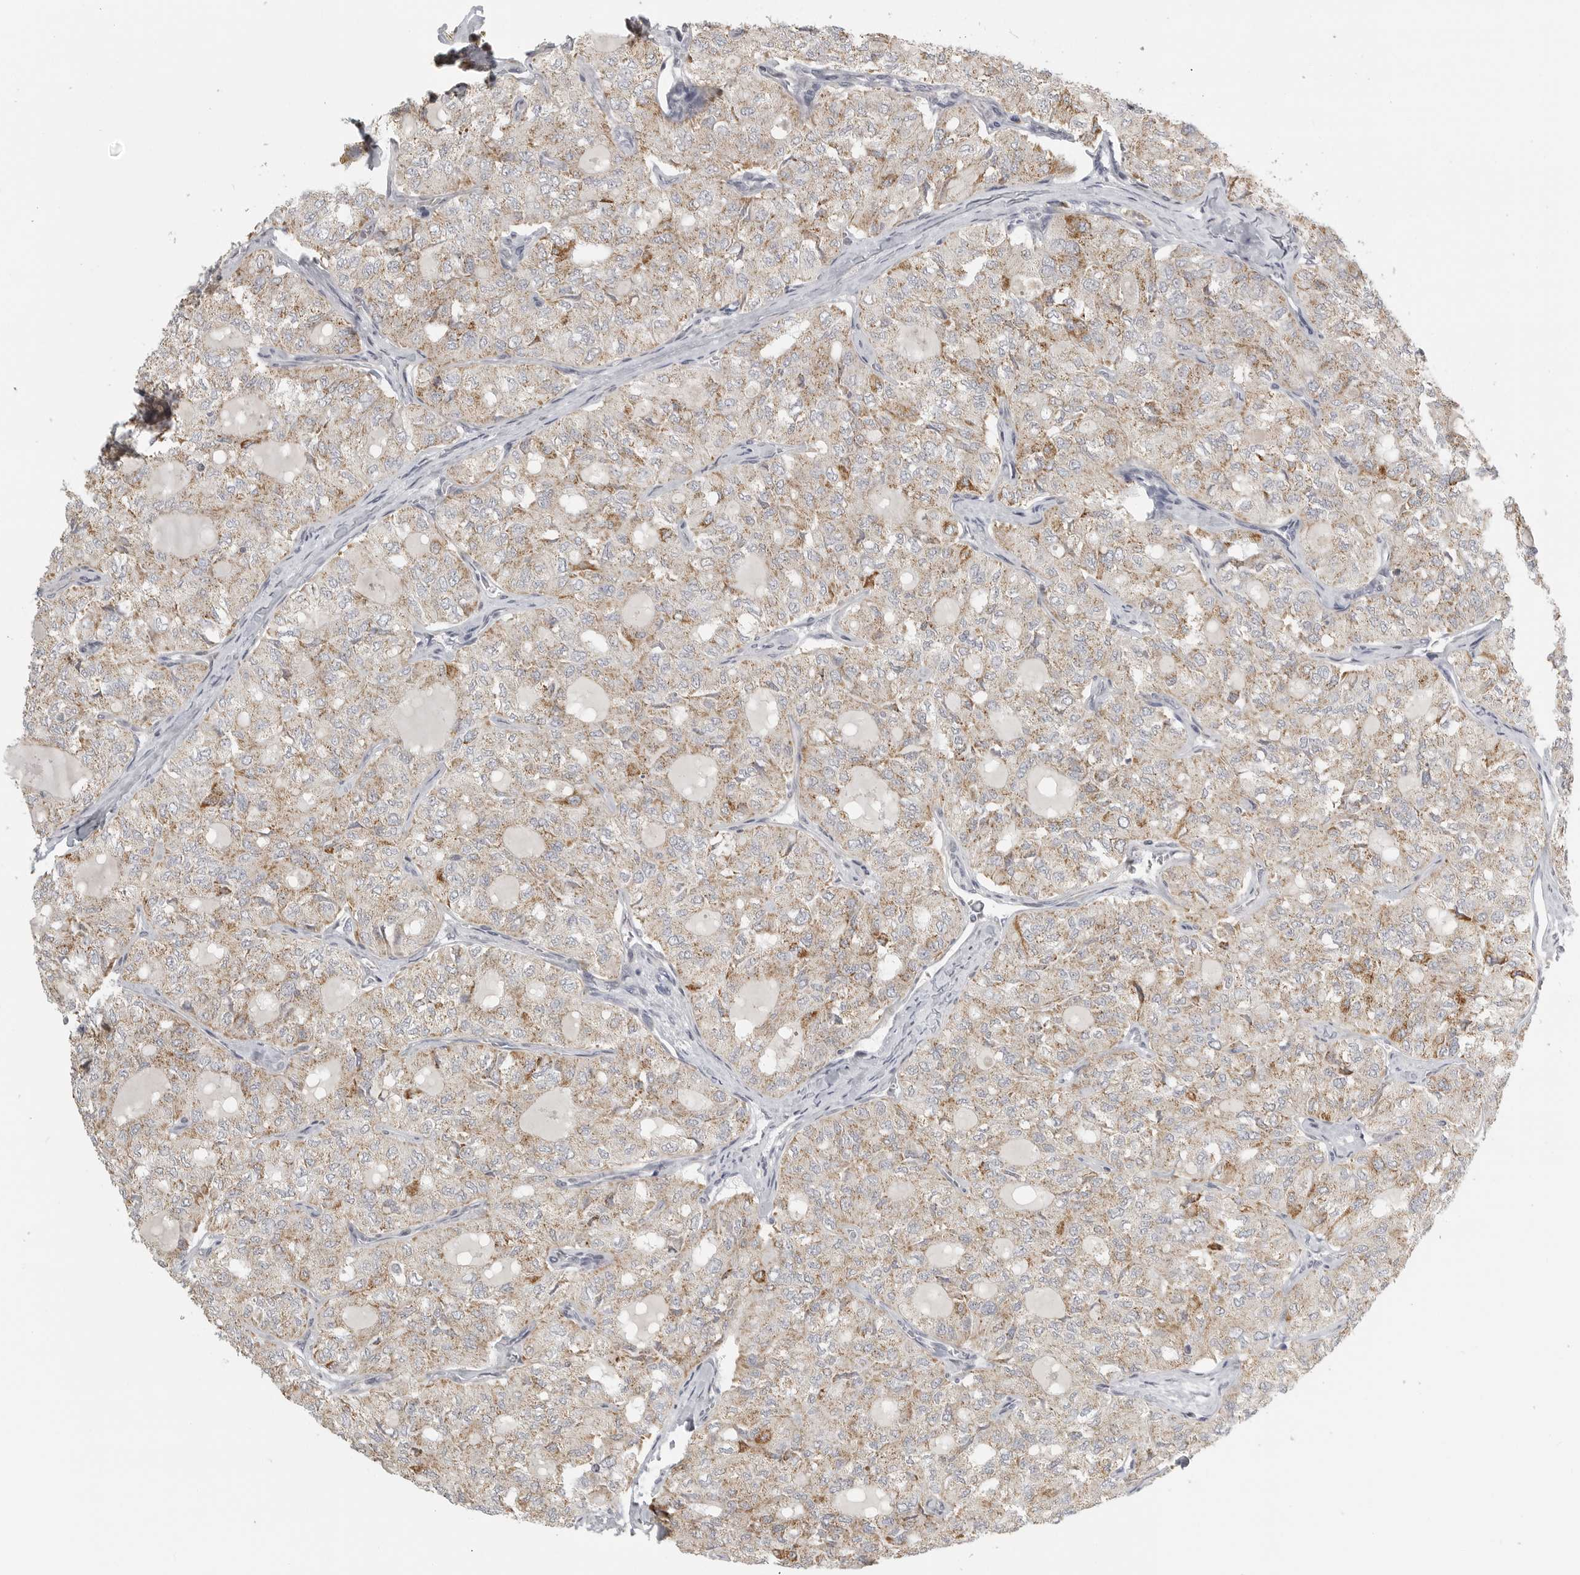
{"staining": {"intensity": "moderate", "quantity": "25%-75%", "location": "cytoplasmic/membranous"}, "tissue": "thyroid cancer", "cell_type": "Tumor cells", "image_type": "cancer", "snomed": [{"axis": "morphology", "description": "Follicular adenoma carcinoma, NOS"}, {"axis": "topography", "description": "Thyroid gland"}], "caption": "IHC photomicrograph of human follicular adenoma carcinoma (thyroid) stained for a protein (brown), which exhibits medium levels of moderate cytoplasmic/membranous expression in about 25%-75% of tumor cells.", "gene": "RXFP3", "patient": {"sex": "male", "age": 75}}